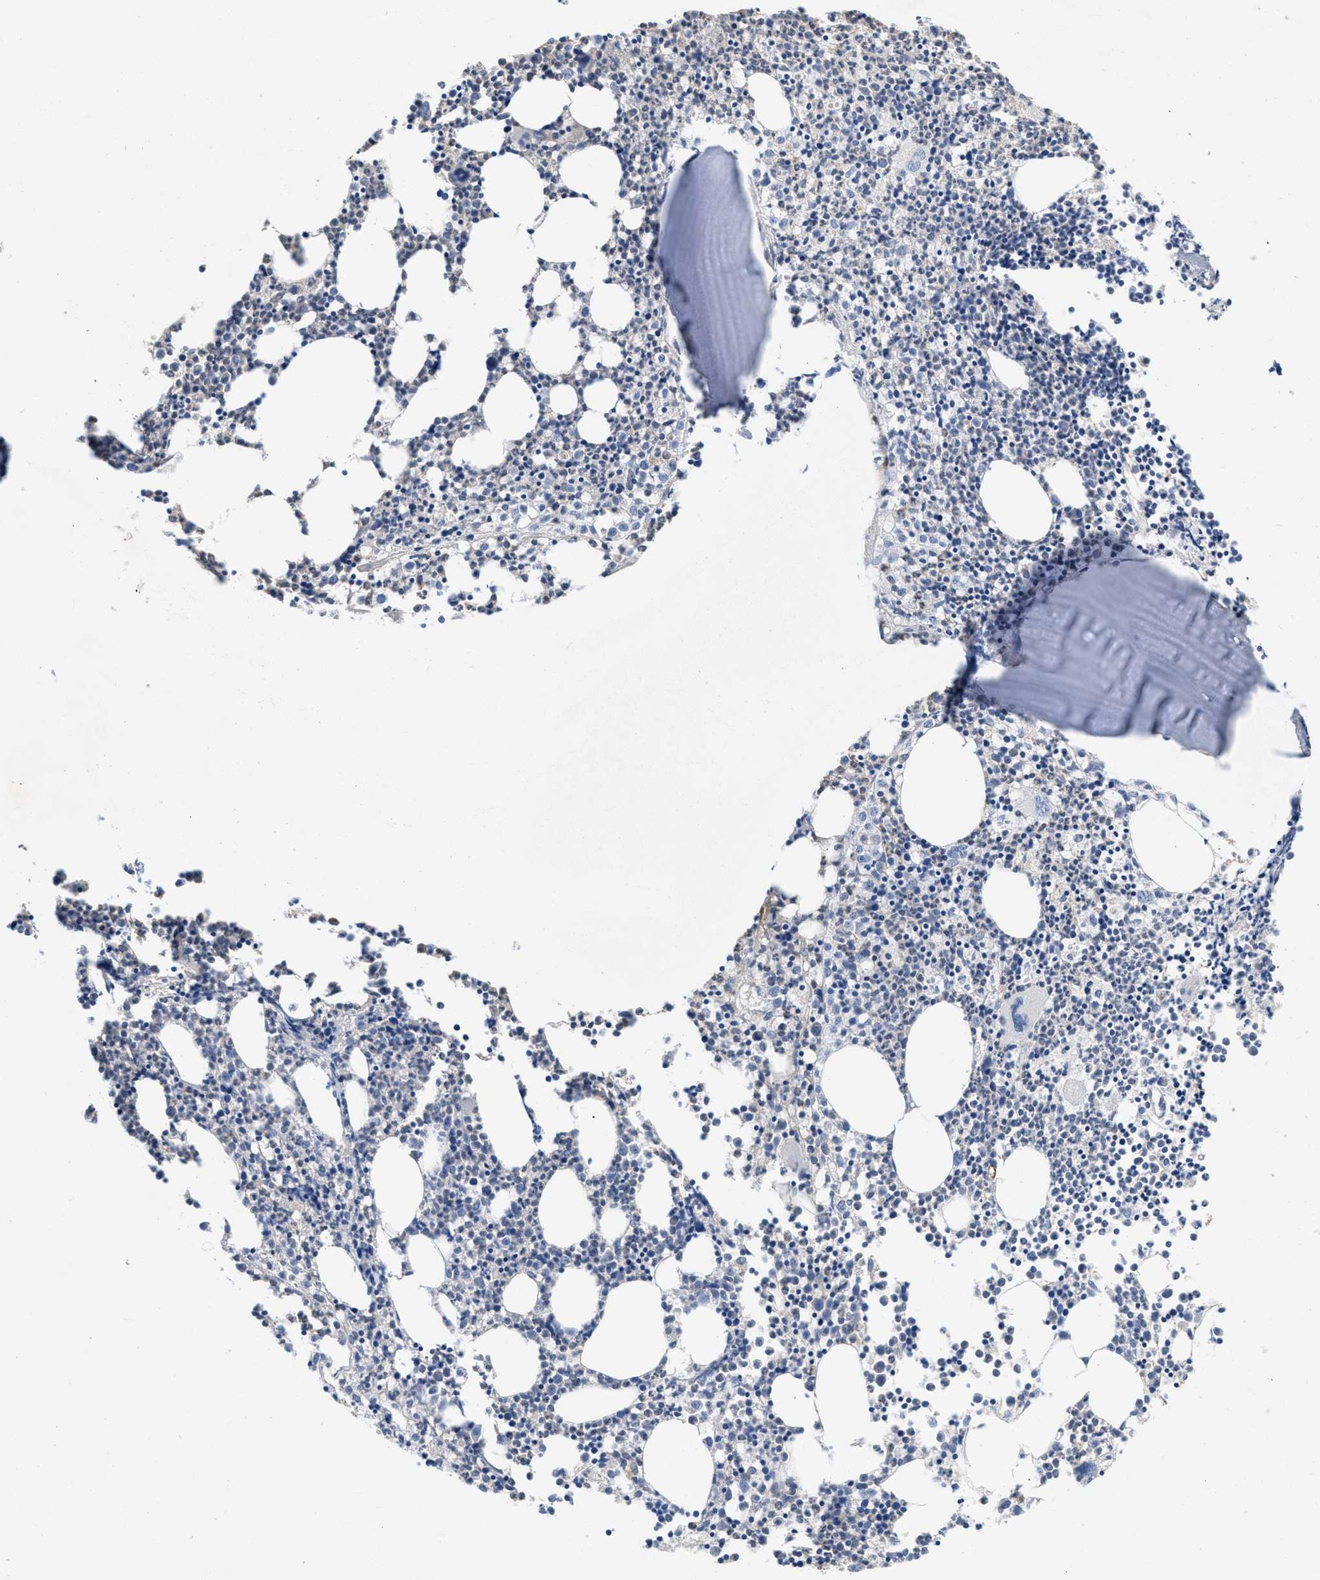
{"staining": {"intensity": "moderate", "quantity": "<25%", "location": "cytoplasmic/membranous"}, "tissue": "bone marrow", "cell_type": "Hematopoietic cells", "image_type": "normal", "snomed": [{"axis": "morphology", "description": "Normal tissue, NOS"}, {"axis": "morphology", "description": "Inflammation, NOS"}, {"axis": "topography", "description": "Bone marrow"}], "caption": "Immunohistochemistry of normal human bone marrow shows low levels of moderate cytoplasmic/membranous expression in about <25% of hematopoietic cells. The protein of interest is stained brown, and the nuclei are stained in blue (DAB IHC with brightfield microscopy, high magnification).", "gene": "PLPPR5", "patient": {"sex": "female", "age": 53}}